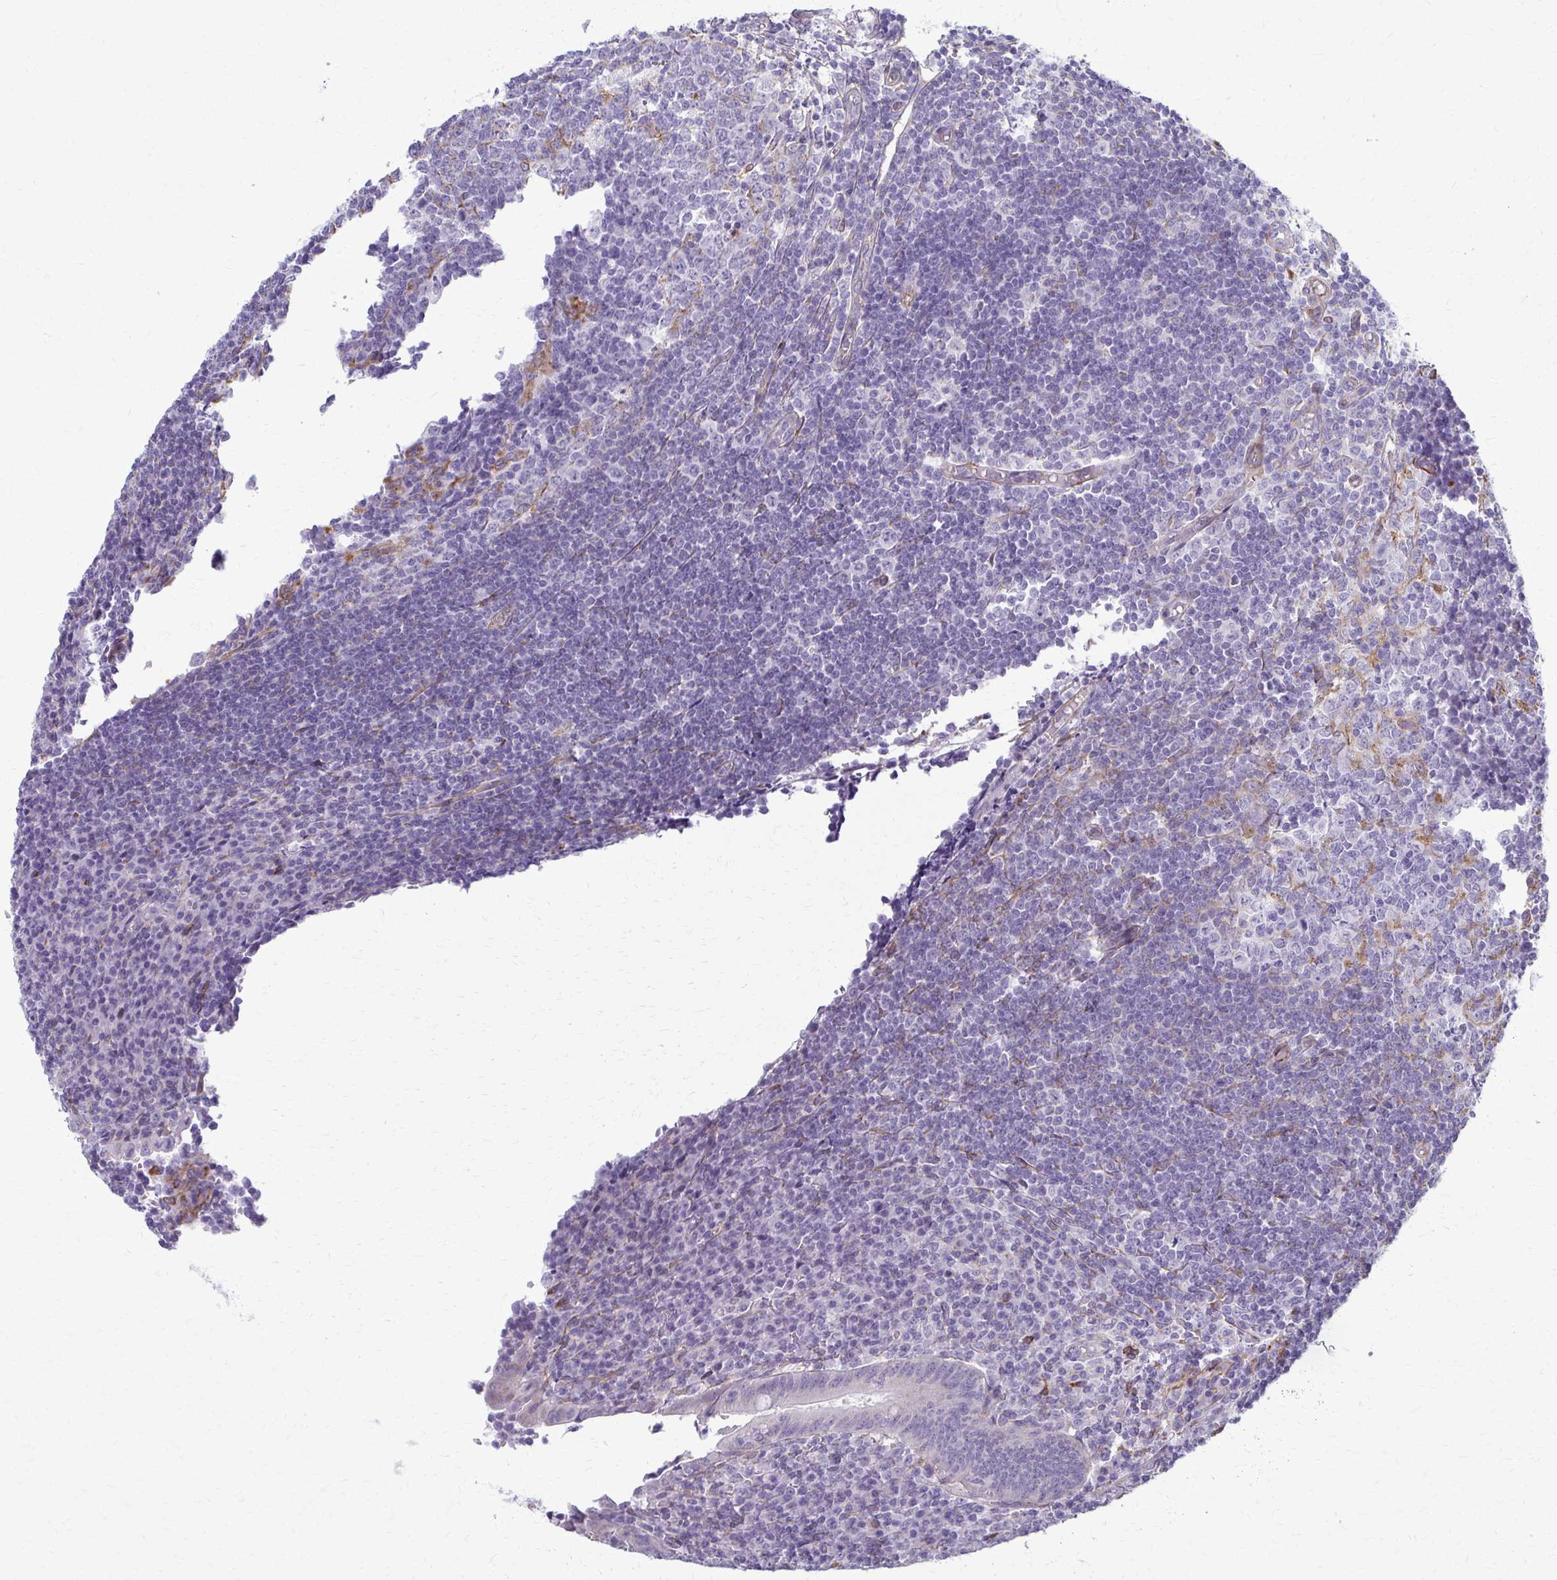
{"staining": {"intensity": "negative", "quantity": "none", "location": "none"}, "tissue": "appendix", "cell_type": "Glandular cells", "image_type": "normal", "snomed": [{"axis": "morphology", "description": "Normal tissue, NOS"}, {"axis": "topography", "description": "Appendix"}], "caption": "Unremarkable appendix was stained to show a protein in brown. There is no significant staining in glandular cells. (Stains: DAB immunohistochemistry with hematoxylin counter stain, Microscopy: brightfield microscopy at high magnification).", "gene": "DEPP1", "patient": {"sex": "male", "age": 18}}